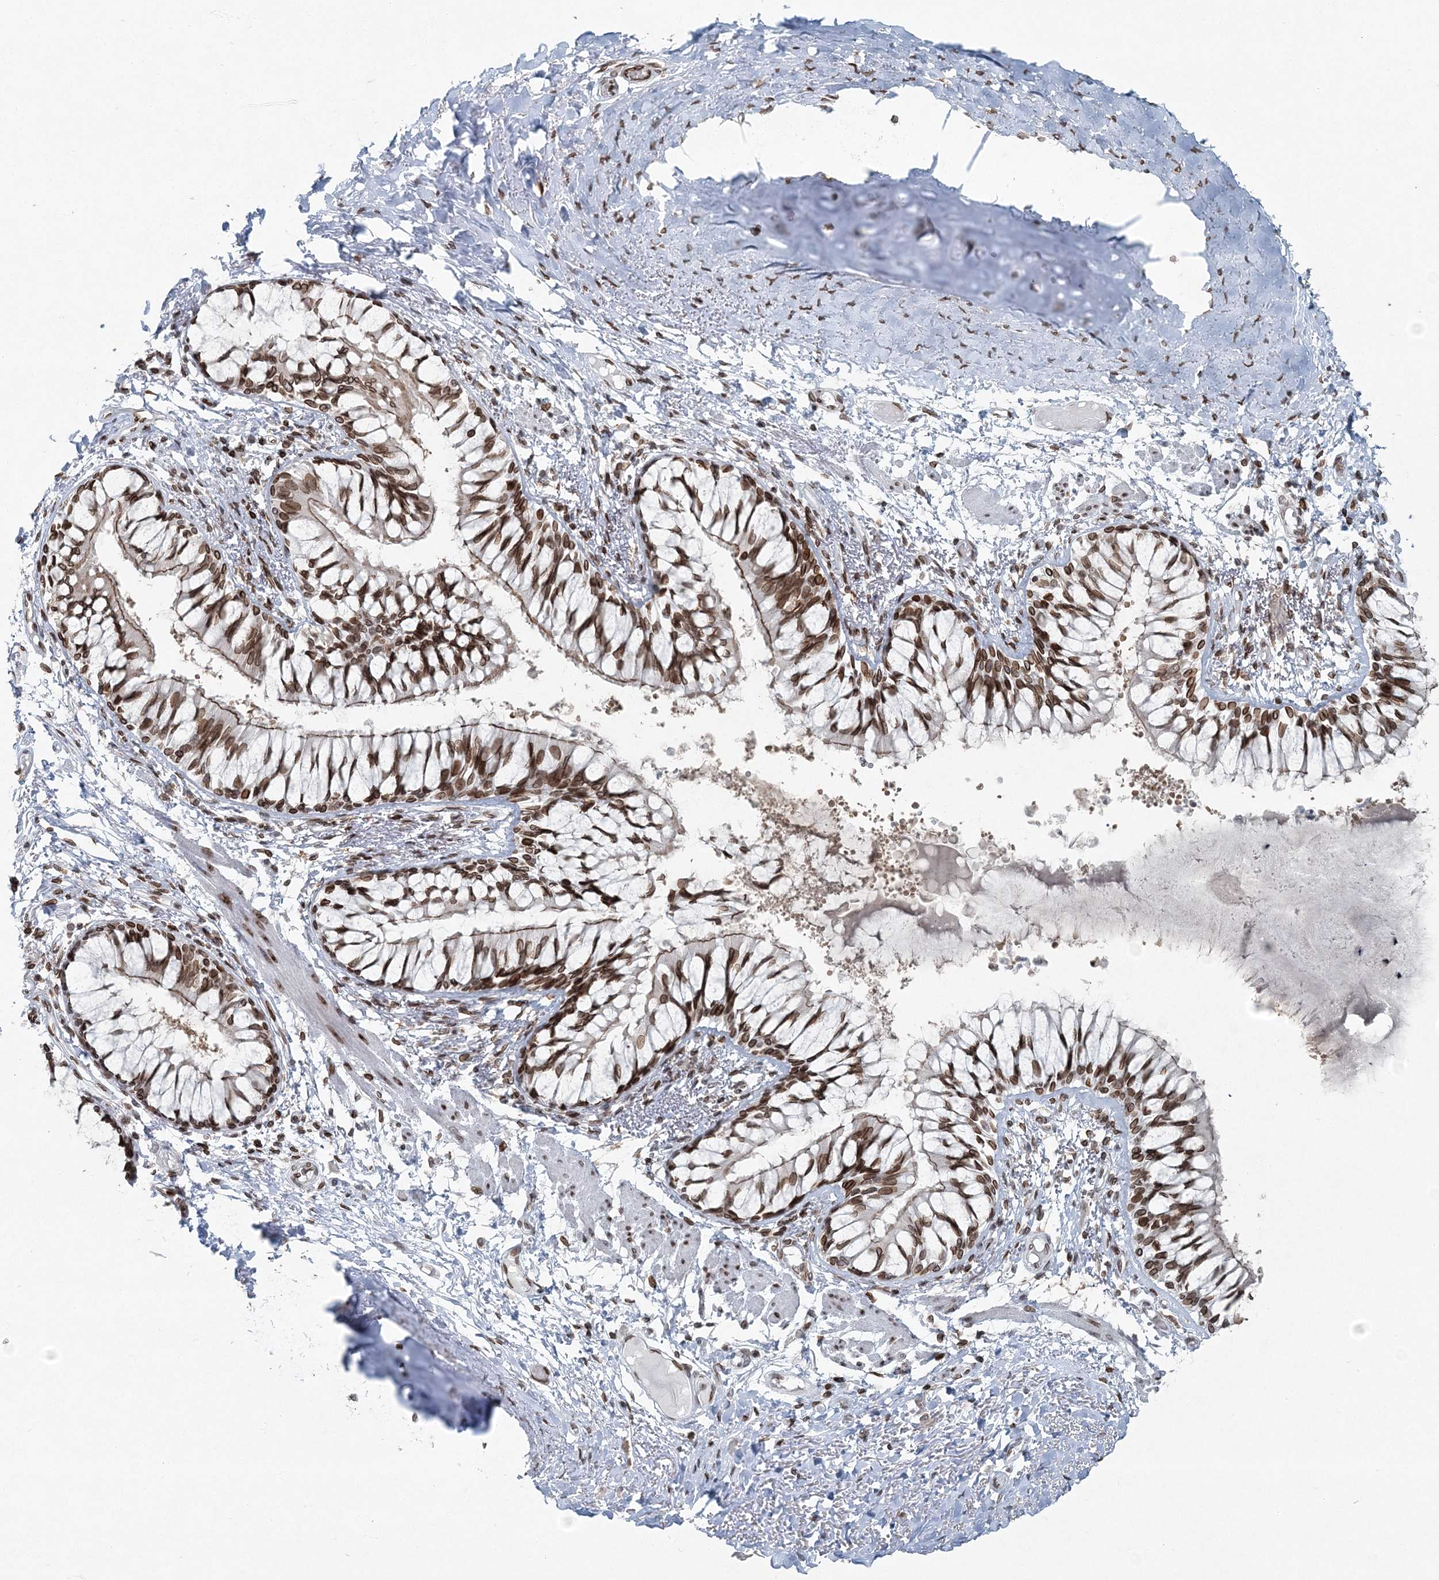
{"staining": {"intensity": "strong", "quantity": ">75%", "location": "cytoplasmic/membranous,nuclear"}, "tissue": "bronchus", "cell_type": "Respiratory epithelial cells", "image_type": "normal", "snomed": [{"axis": "morphology", "description": "Normal tissue, NOS"}, {"axis": "topography", "description": "Cartilage tissue"}, {"axis": "topography", "description": "Bronchus"}, {"axis": "topography", "description": "Lung"}], "caption": "Strong cytoplasmic/membranous,nuclear protein expression is present in about >75% of respiratory epithelial cells in bronchus. (IHC, brightfield microscopy, high magnification).", "gene": "GJD4", "patient": {"sex": "male", "age": 64}}